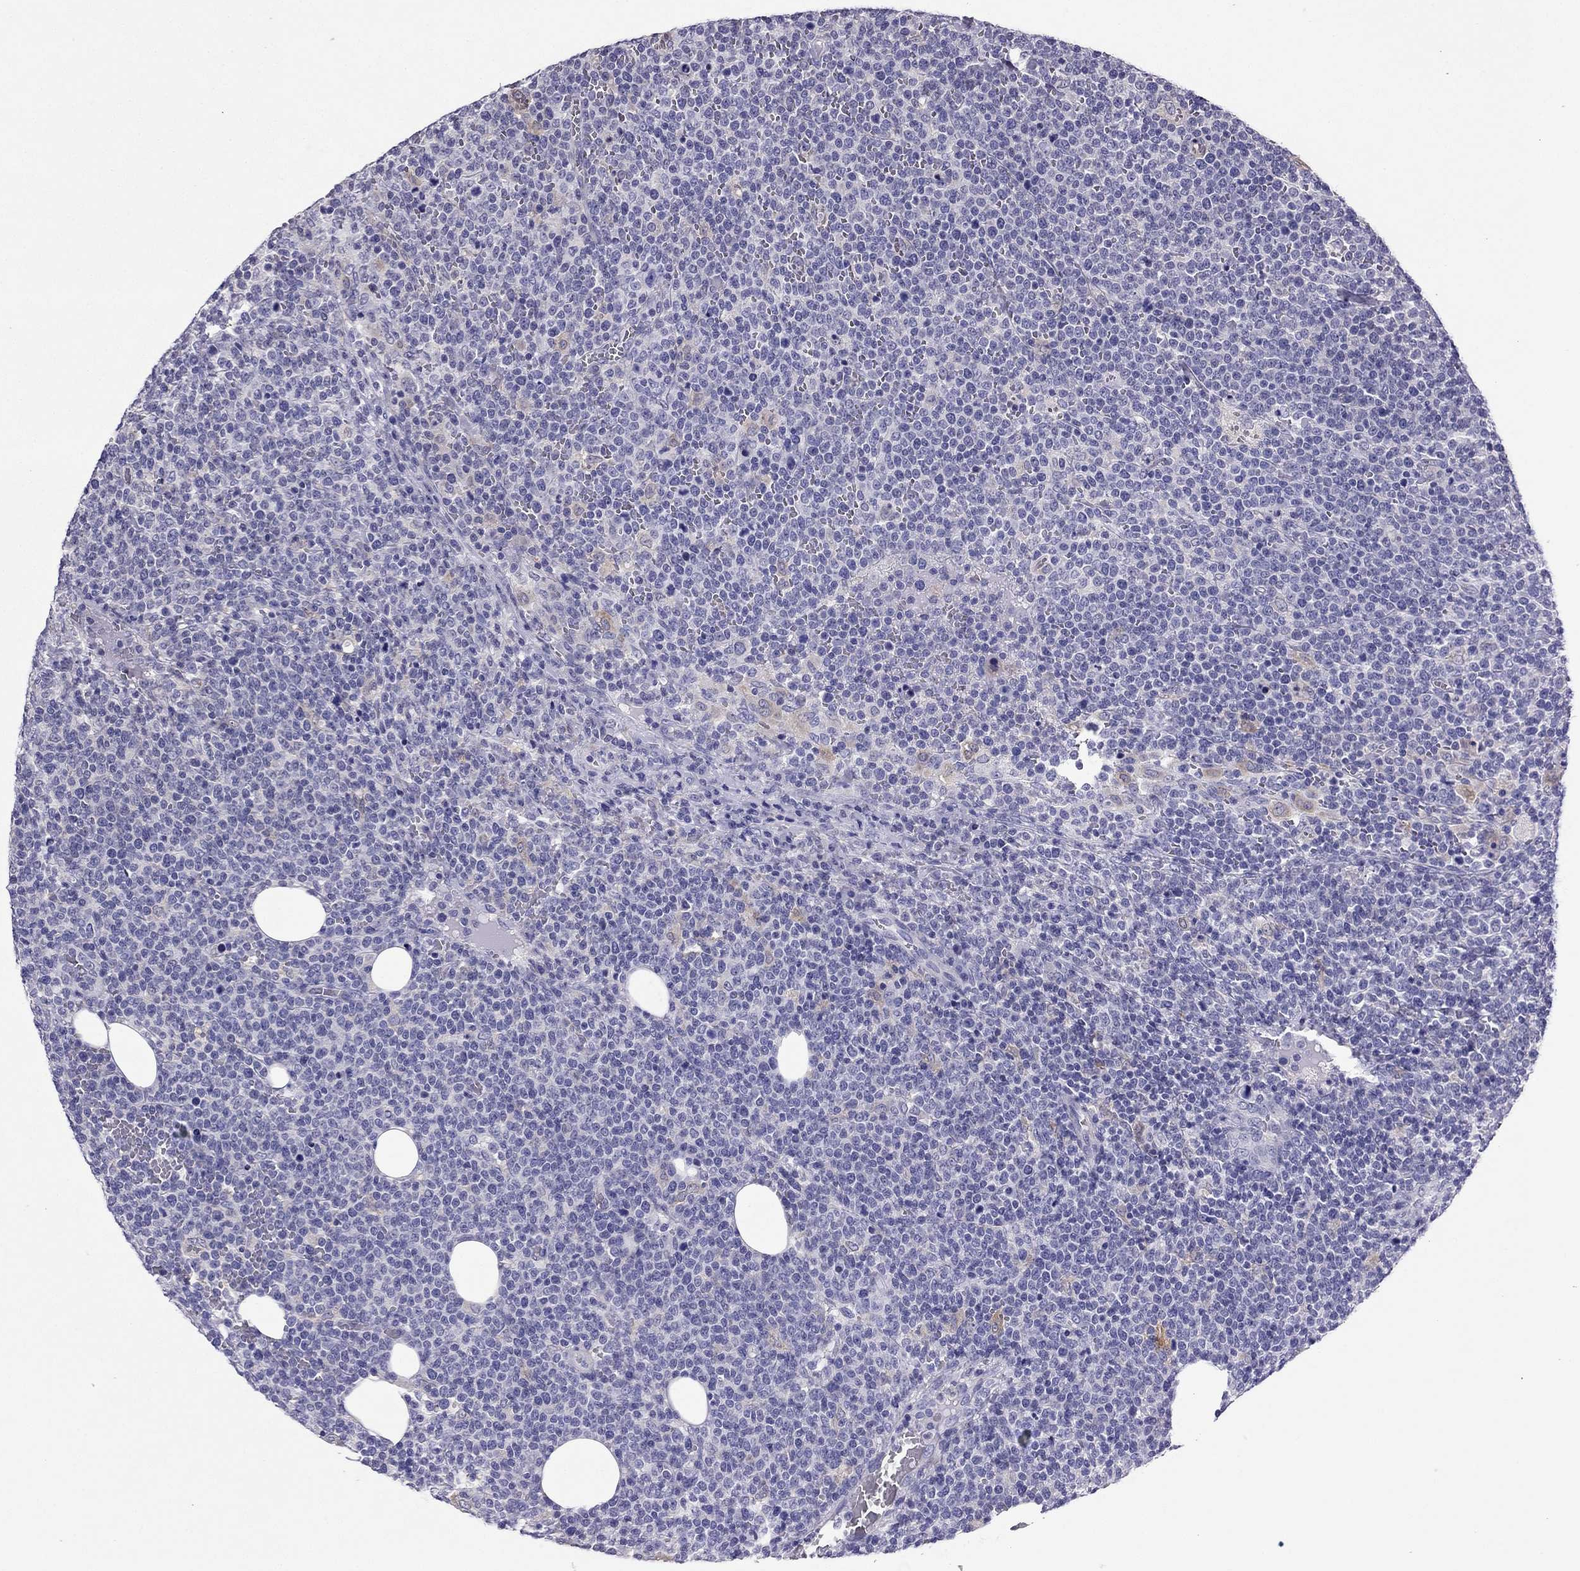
{"staining": {"intensity": "negative", "quantity": "none", "location": "none"}, "tissue": "lymphoma", "cell_type": "Tumor cells", "image_type": "cancer", "snomed": [{"axis": "morphology", "description": "Malignant lymphoma, non-Hodgkin's type, High grade"}, {"axis": "topography", "description": "Lymph node"}], "caption": "Immunohistochemical staining of human high-grade malignant lymphoma, non-Hodgkin's type shows no significant expression in tumor cells.", "gene": "KCNJ10", "patient": {"sex": "male", "age": 61}}